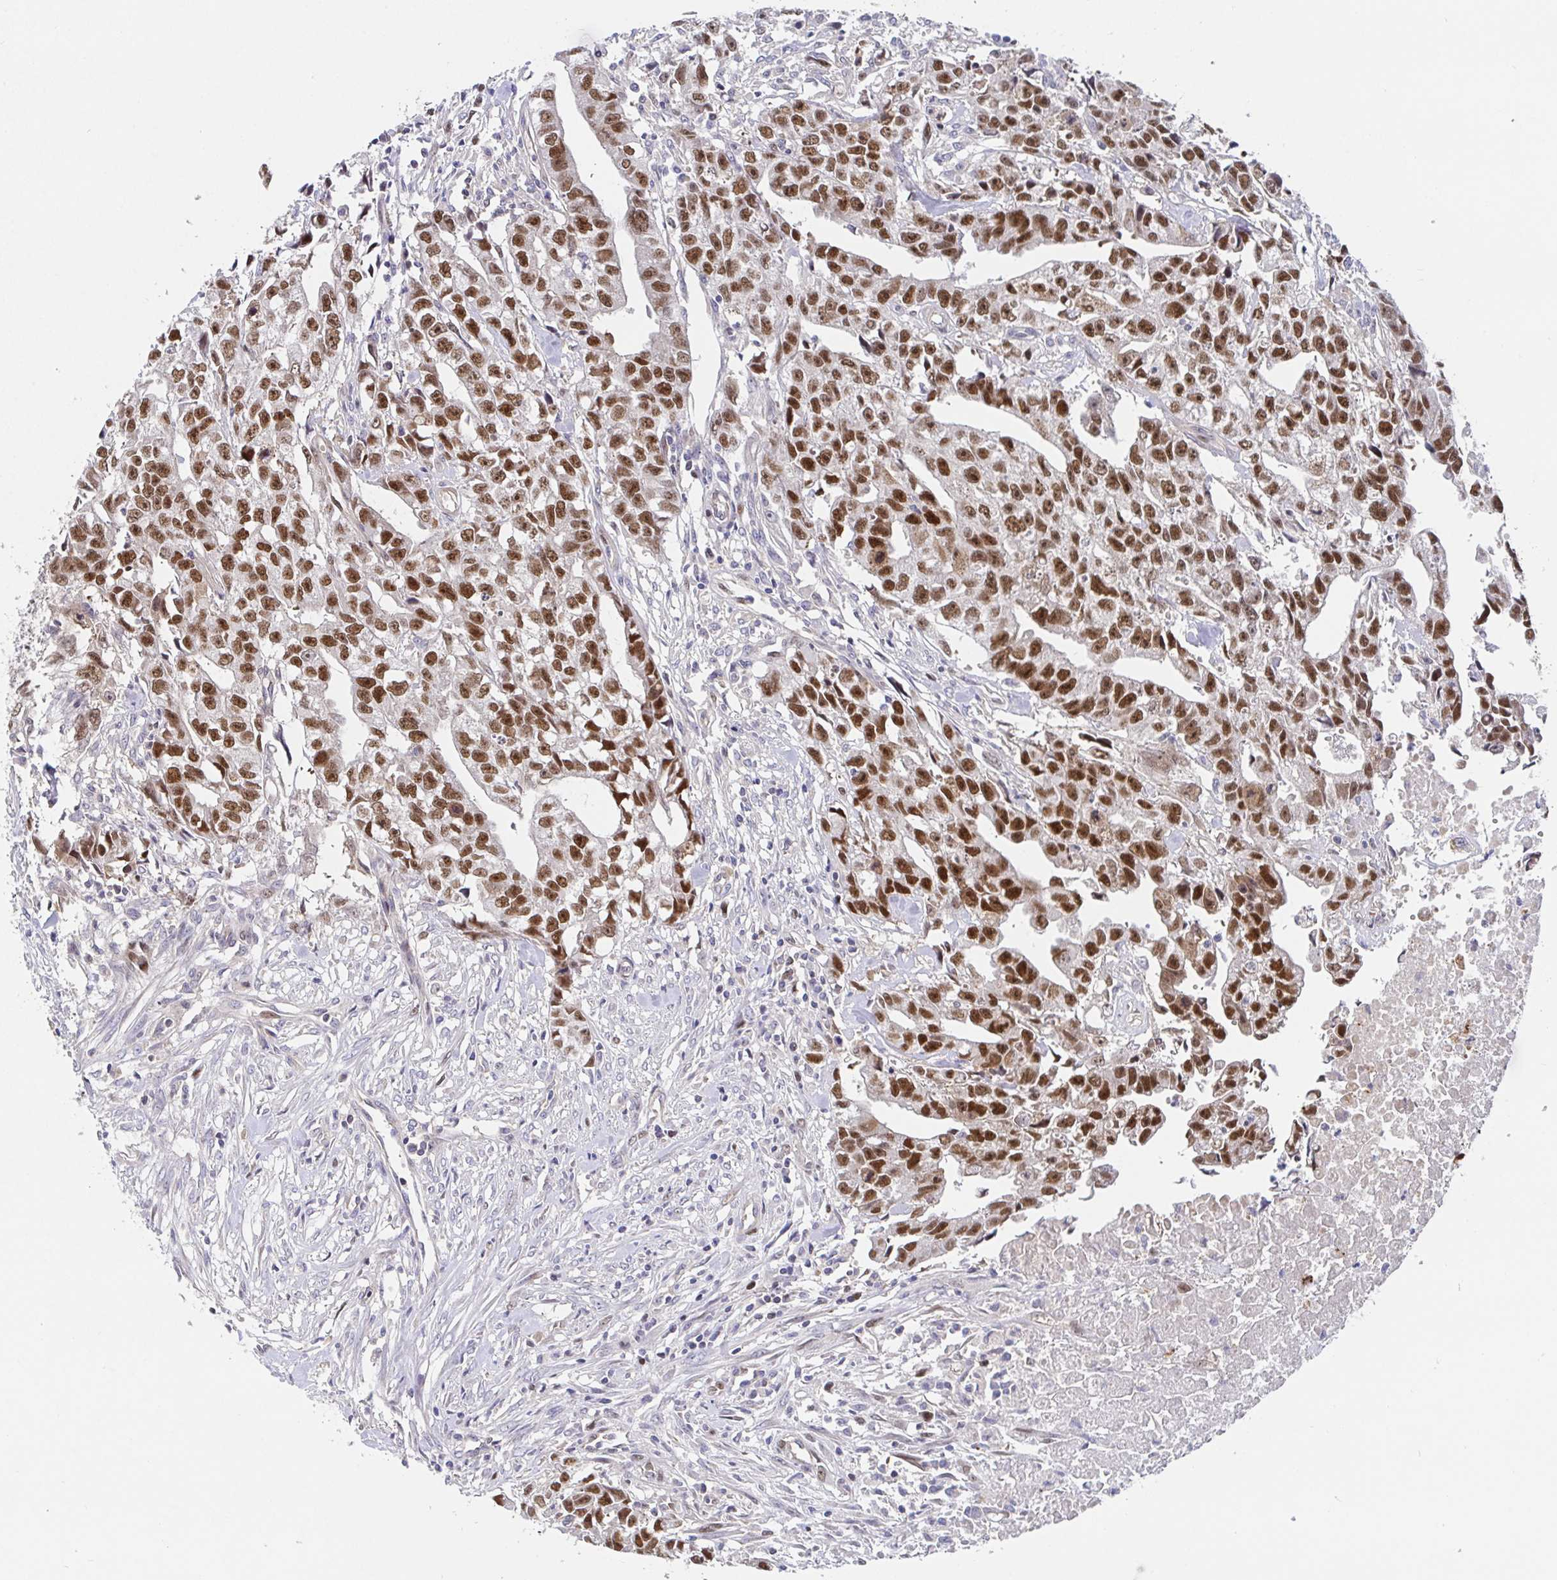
{"staining": {"intensity": "moderate", "quantity": ">75%", "location": "nuclear"}, "tissue": "testis cancer", "cell_type": "Tumor cells", "image_type": "cancer", "snomed": [{"axis": "morphology", "description": "Carcinoma, Embryonal, NOS"}, {"axis": "morphology", "description": "Teratoma, malignant, NOS"}, {"axis": "topography", "description": "Testis"}], "caption": "Embryonal carcinoma (testis) stained for a protein (brown) reveals moderate nuclear positive expression in about >75% of tumor cells.", "gene": "TIMELESS", "patient": {"sex": "male", "age": 24}}